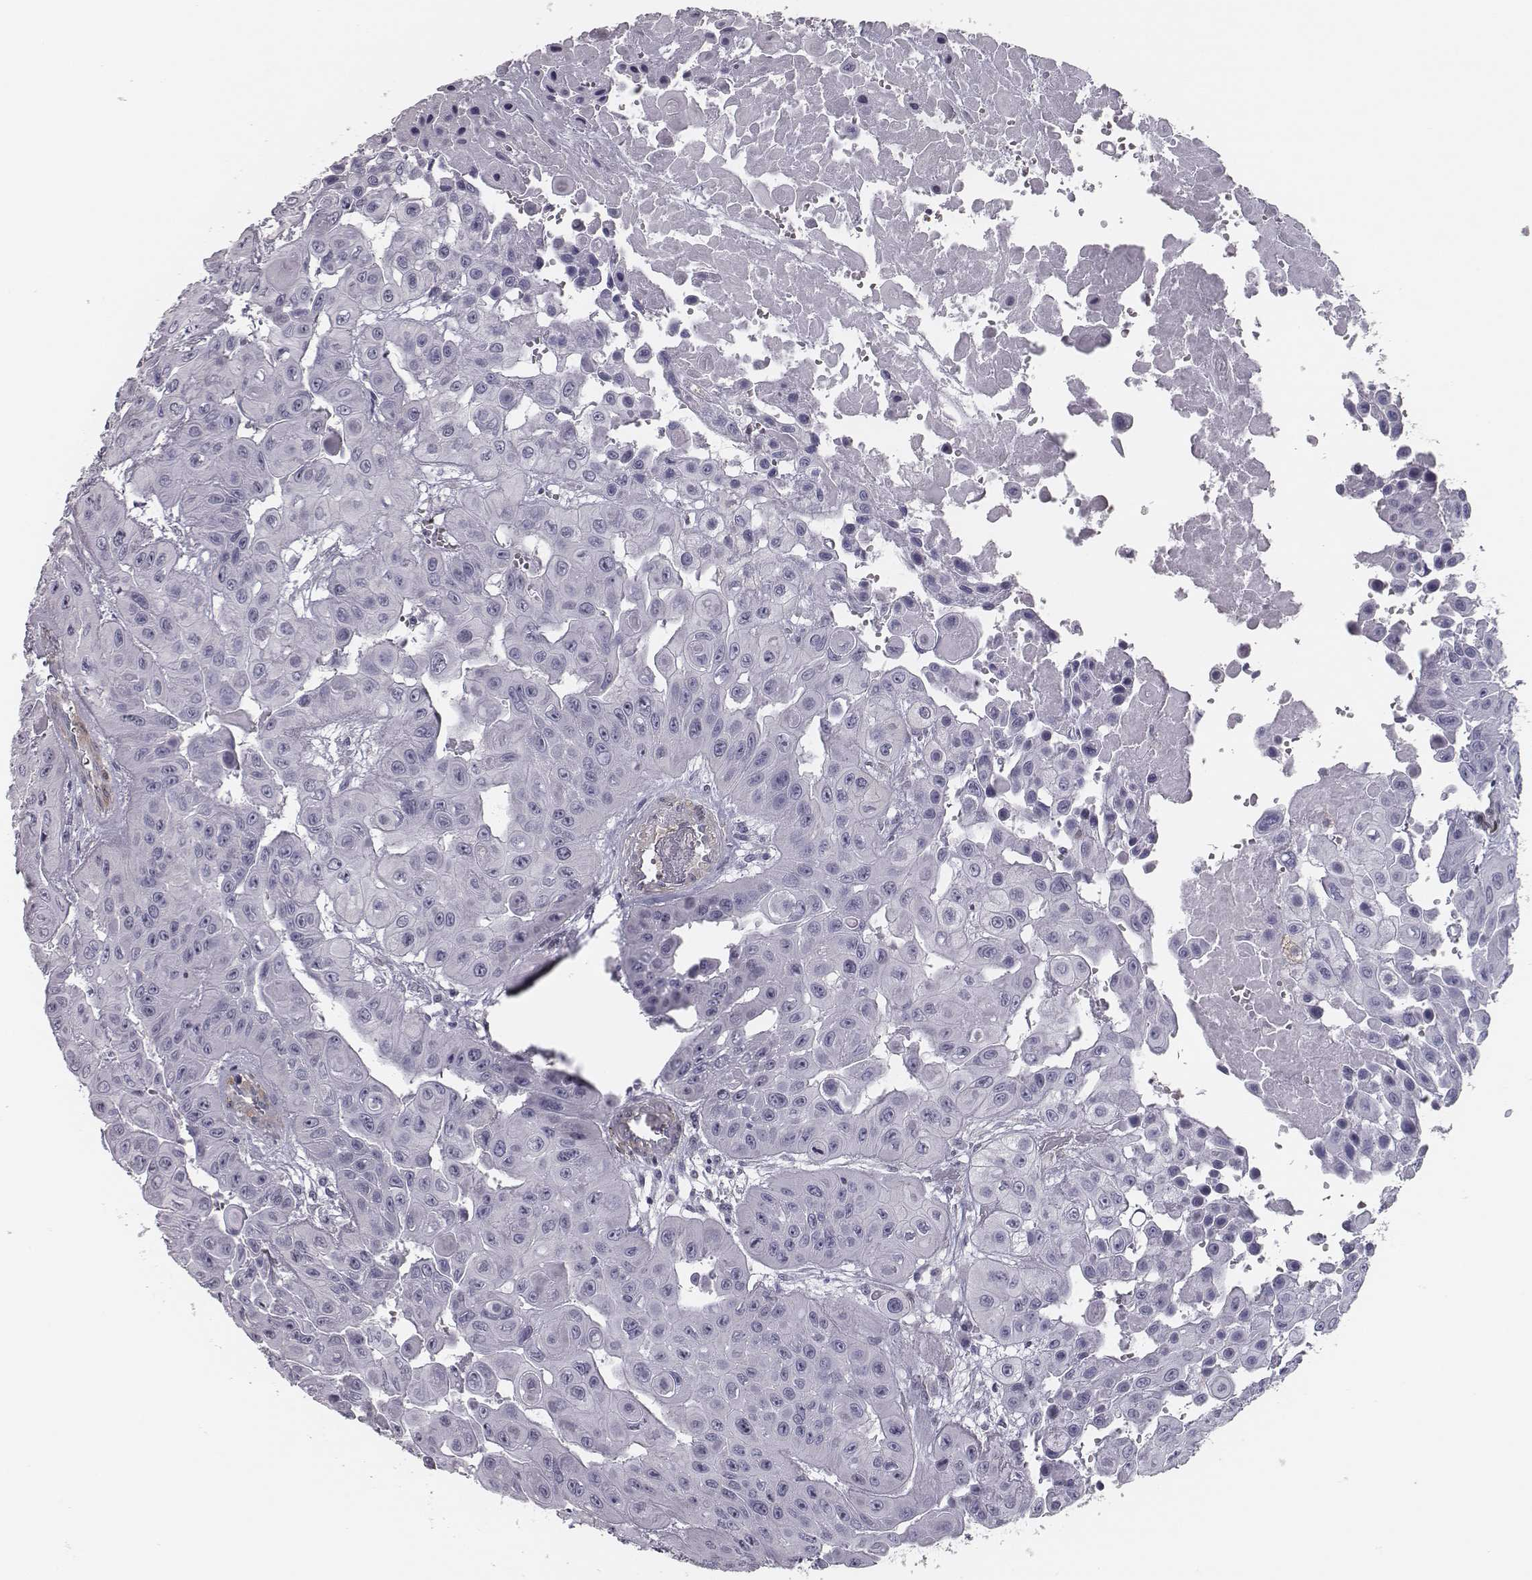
{"staining": {"intensity": "negative", "quantity": "none", "location": "none"}, "tissue": "head and neck cancer", "cell_type": "Tumor cells", "image_type": "cancer", "snomed": [{"axis": "morphology", "description": "Adenocarcinoma, NOS"}, {"axis": "topography", "description": "Head-Neck"}], "caption": "This is an immunohistochemistry (IHC) micrograph of head and neck cancer (adenocarcinoma). There is no staining in tumor cells.", "gene": "ISYNA1", "patient": {"sex": "male", "age": 73}}